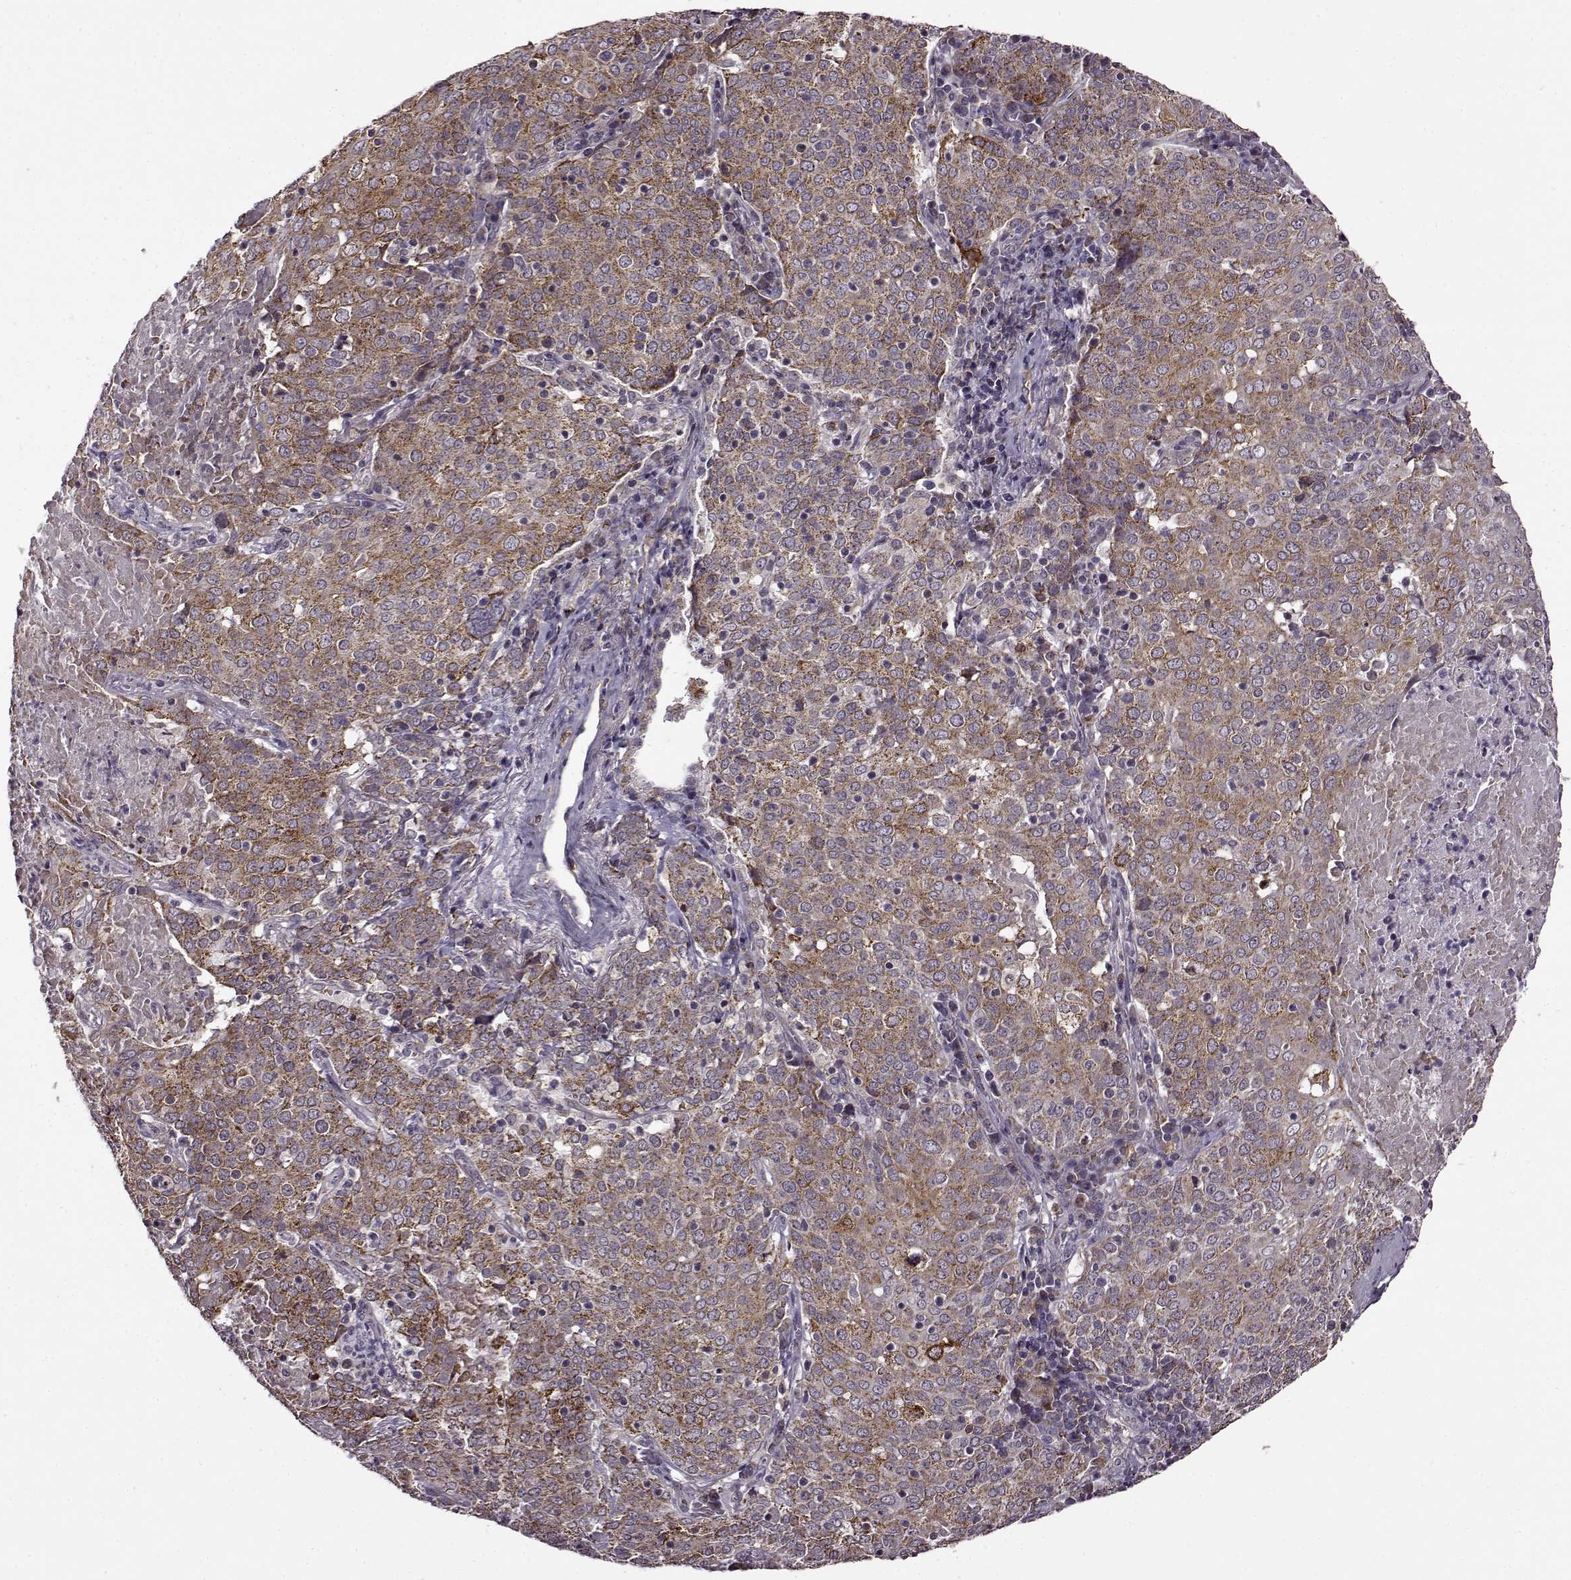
{"staining": {"intensity": "moderate", "quantity": ">75%", "location": "cytoplasmic/membranous"}, "tissue": "lung cancer", "cell_type": "Tumor cells", "image_type": "cancer", "snomed": [{"axis": "morphology", "description": "Squamous cell carcinoma, NOS"}, {"axis": "topography", "description": "Lung"}], "caption": "Approximately >75% of tumor cells in lung cancer demonstrate moderate cytoplasmic/membranous protein expression as visualized by brown immunohistochemical staining.", "gene": "MTSS1", "patient": {"sex": "male", "age": 82}}